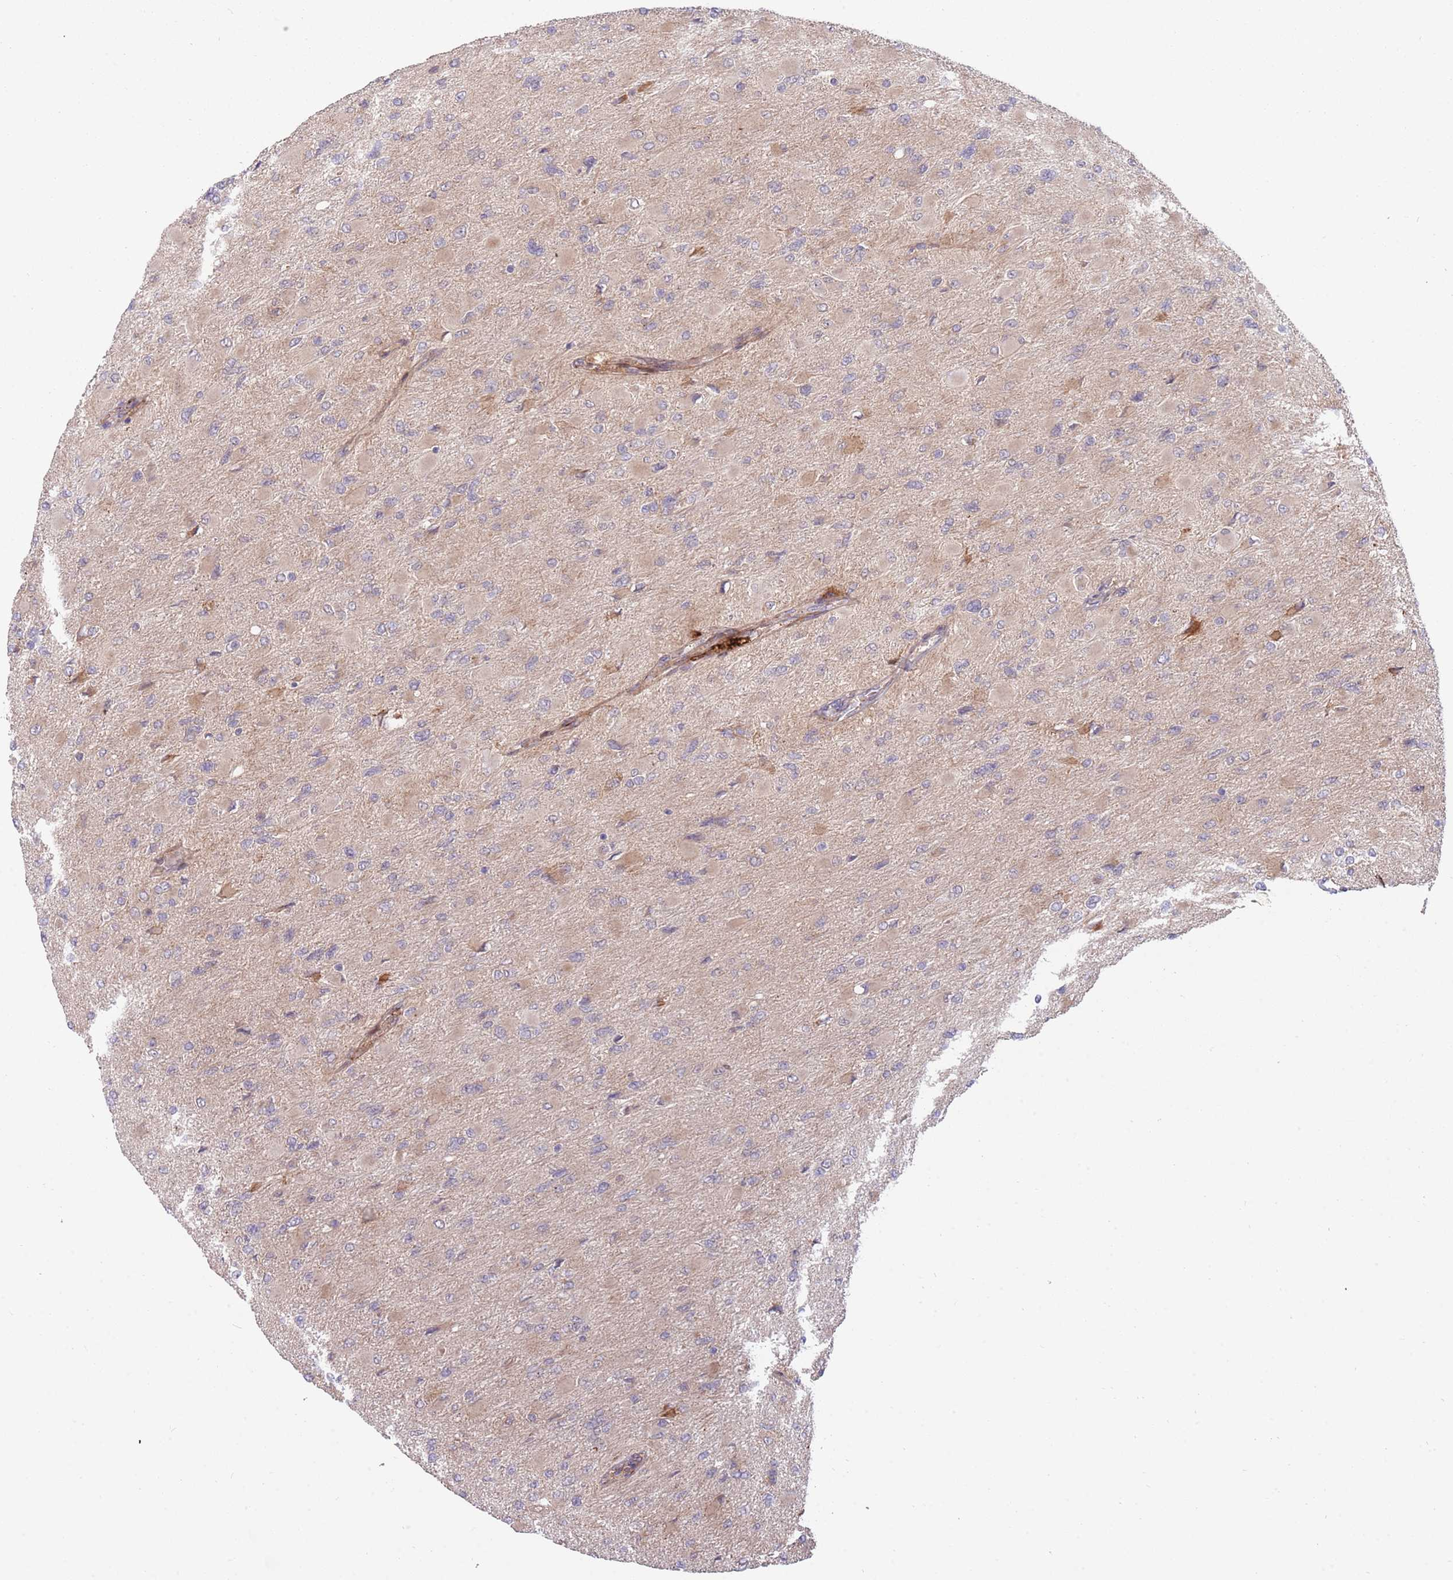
{"staining": {"intensity": "negative", "quantity": "none", "location": "none"}, "tissue": "glioma", "cell_type": "Tumor cells", "image_type": "cancer", "snomed": [{"axis": "morphology", "description": "Glioma, malignant, High grade"}, {"axis": "topography", "description": "Cerebral cortex"}], "caption": "The histopathology image displays no staining of tumor cells in high-grade glioma (malignant).", "gene": "NT5DC4", "patient": {"sex": "female", "age": 36}}